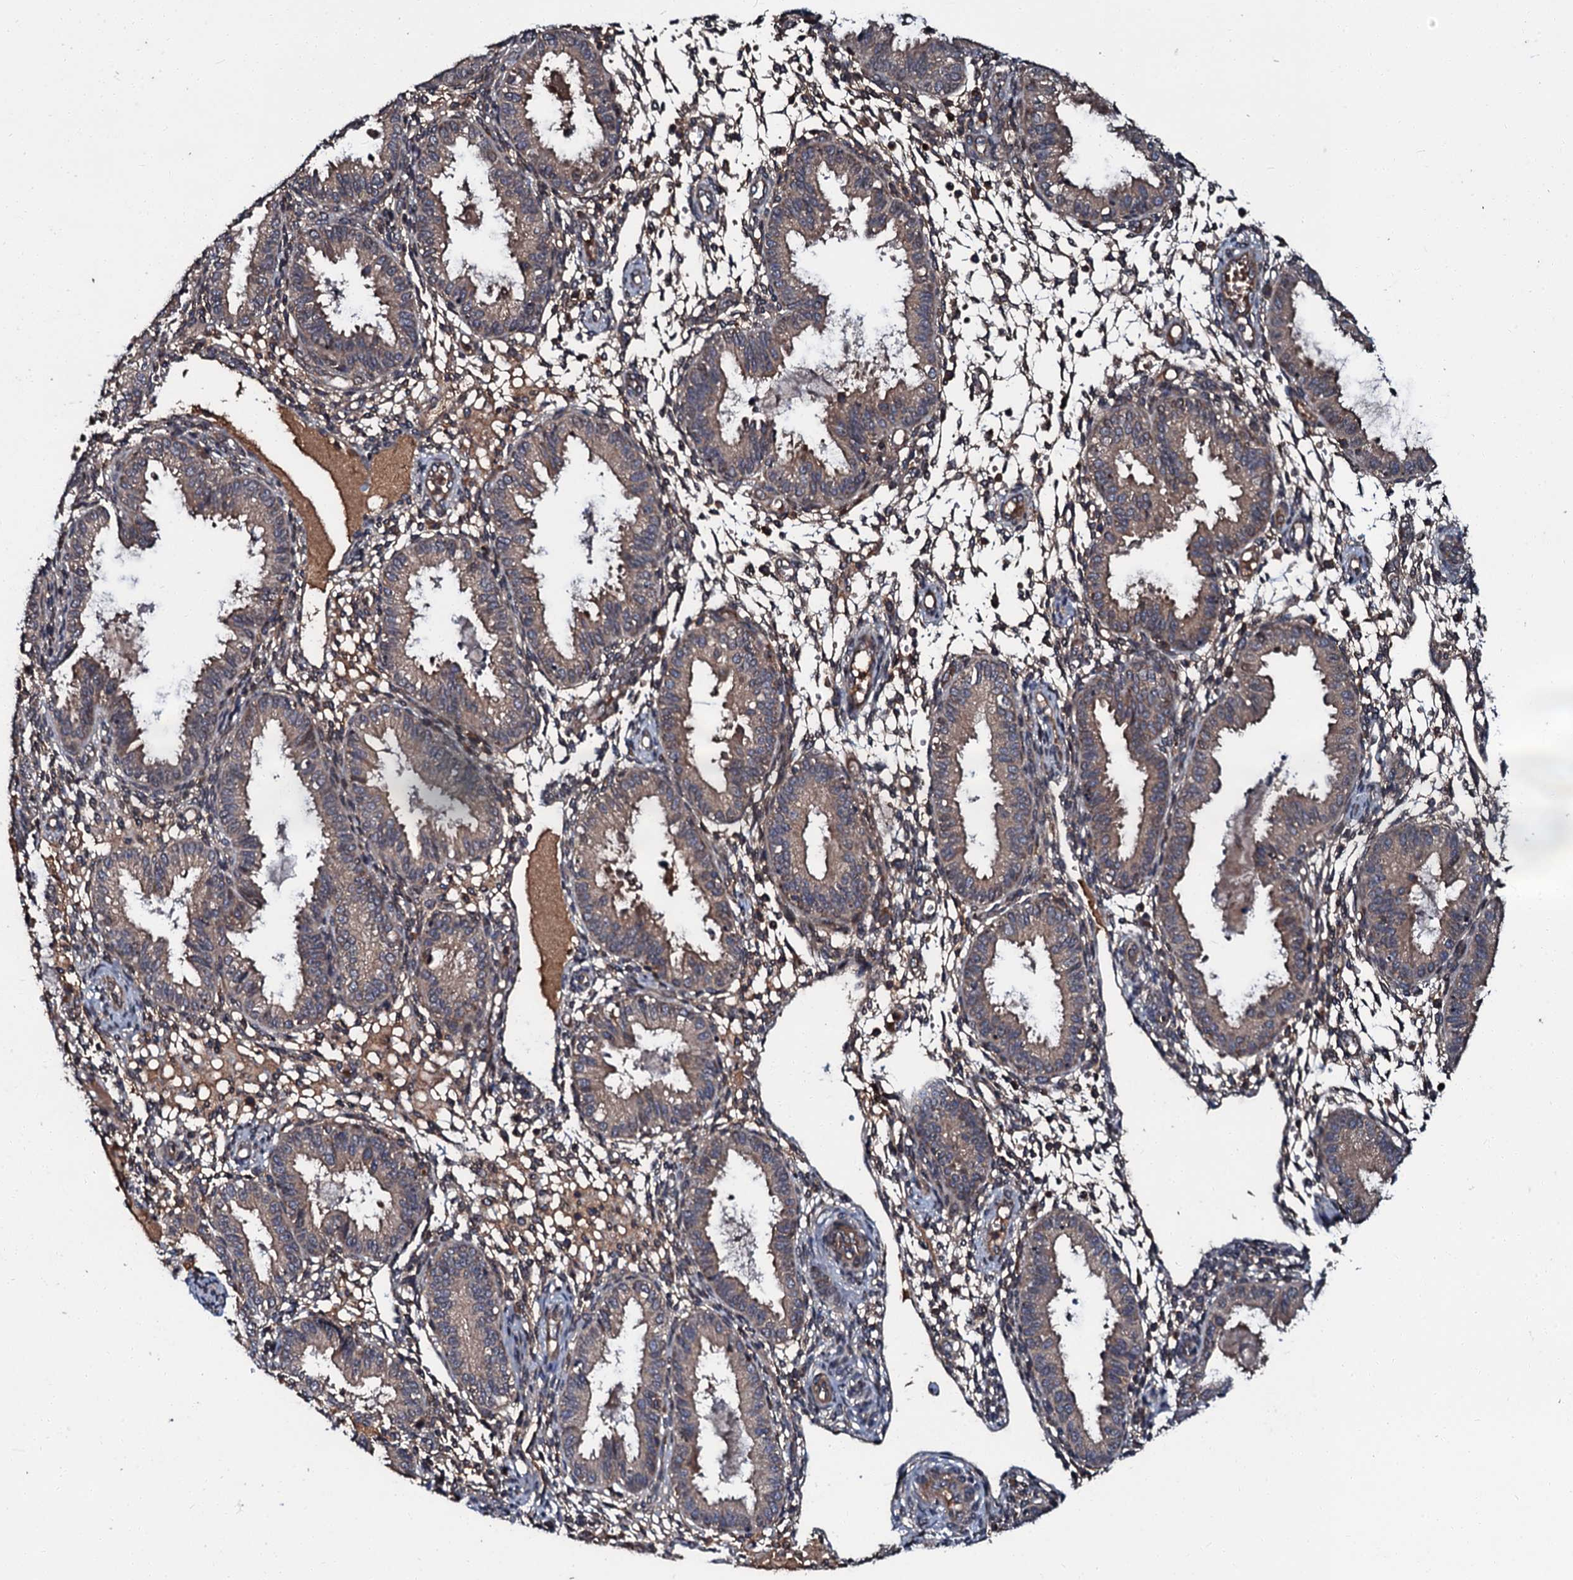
{"staining": {"intensity": "weak", "quantity": "25%-75%", "location": "cytoplasmic/membranous"}, "tissue": "endometrium", "cell_type": "Cells in endometrial stroma", "image_type": "normal", "snomed": [{"axis": "morphology", "description": "Normal tissue, NOS"}, {"axis": "topography", "description": "Endometrium"}], "caption": "Immunohistochemistry micrograph of benign endometrium: endometrium stained using immunohistochemistry demonstrates low levels of weak protein expression localized specifically in the cytoplasmic/membranous of cells in endometrial stroma, appearing as a cytoplasmic/membranous brown color.", "gene": "N4BP1", "patient": {"sex": "female", "age": 33}}